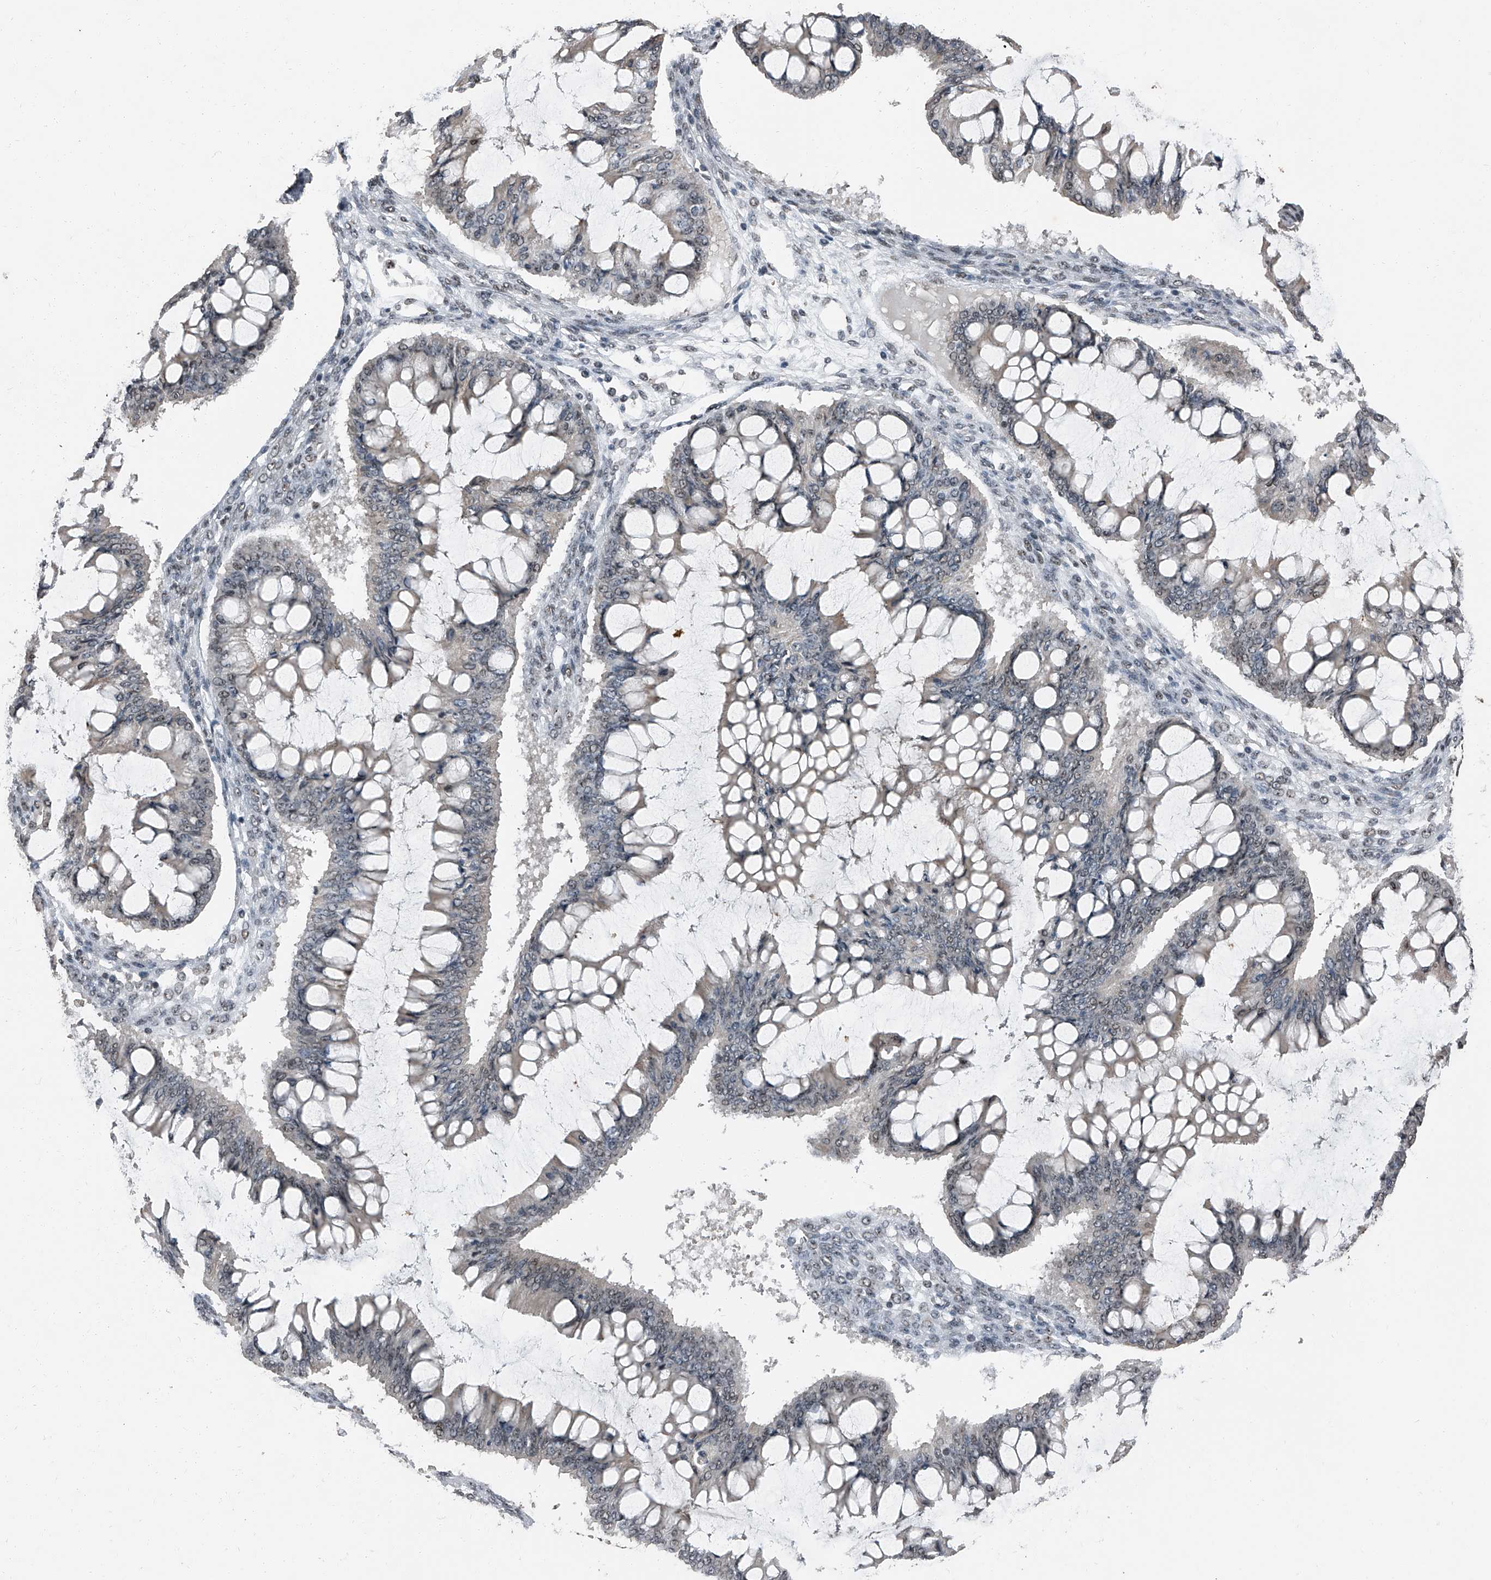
{"staining": {"intensity": "weak", "quantity": "<25%", "location": "nuclear"}, "tissue": "ovarian cancer", "cell_type": "Tumor cells", "image_type": "cancer", "snomed": [{"axis": "morphology", "description": "Cystadenocarcinoma, mucinous, NOS"}, {"axis": "topography", "description": "Ovary"}], "caption": "A histopathology image of ovarian mucinous cystadenocarcinoma stained for a protein shows no brown staining in tumor cells. The staining is performed using DAB brown chromogen with nuclei counter-stained in using hematoxylin.", "gene": "TCOF1", "patient": {"sex": "female", "age": 73}}